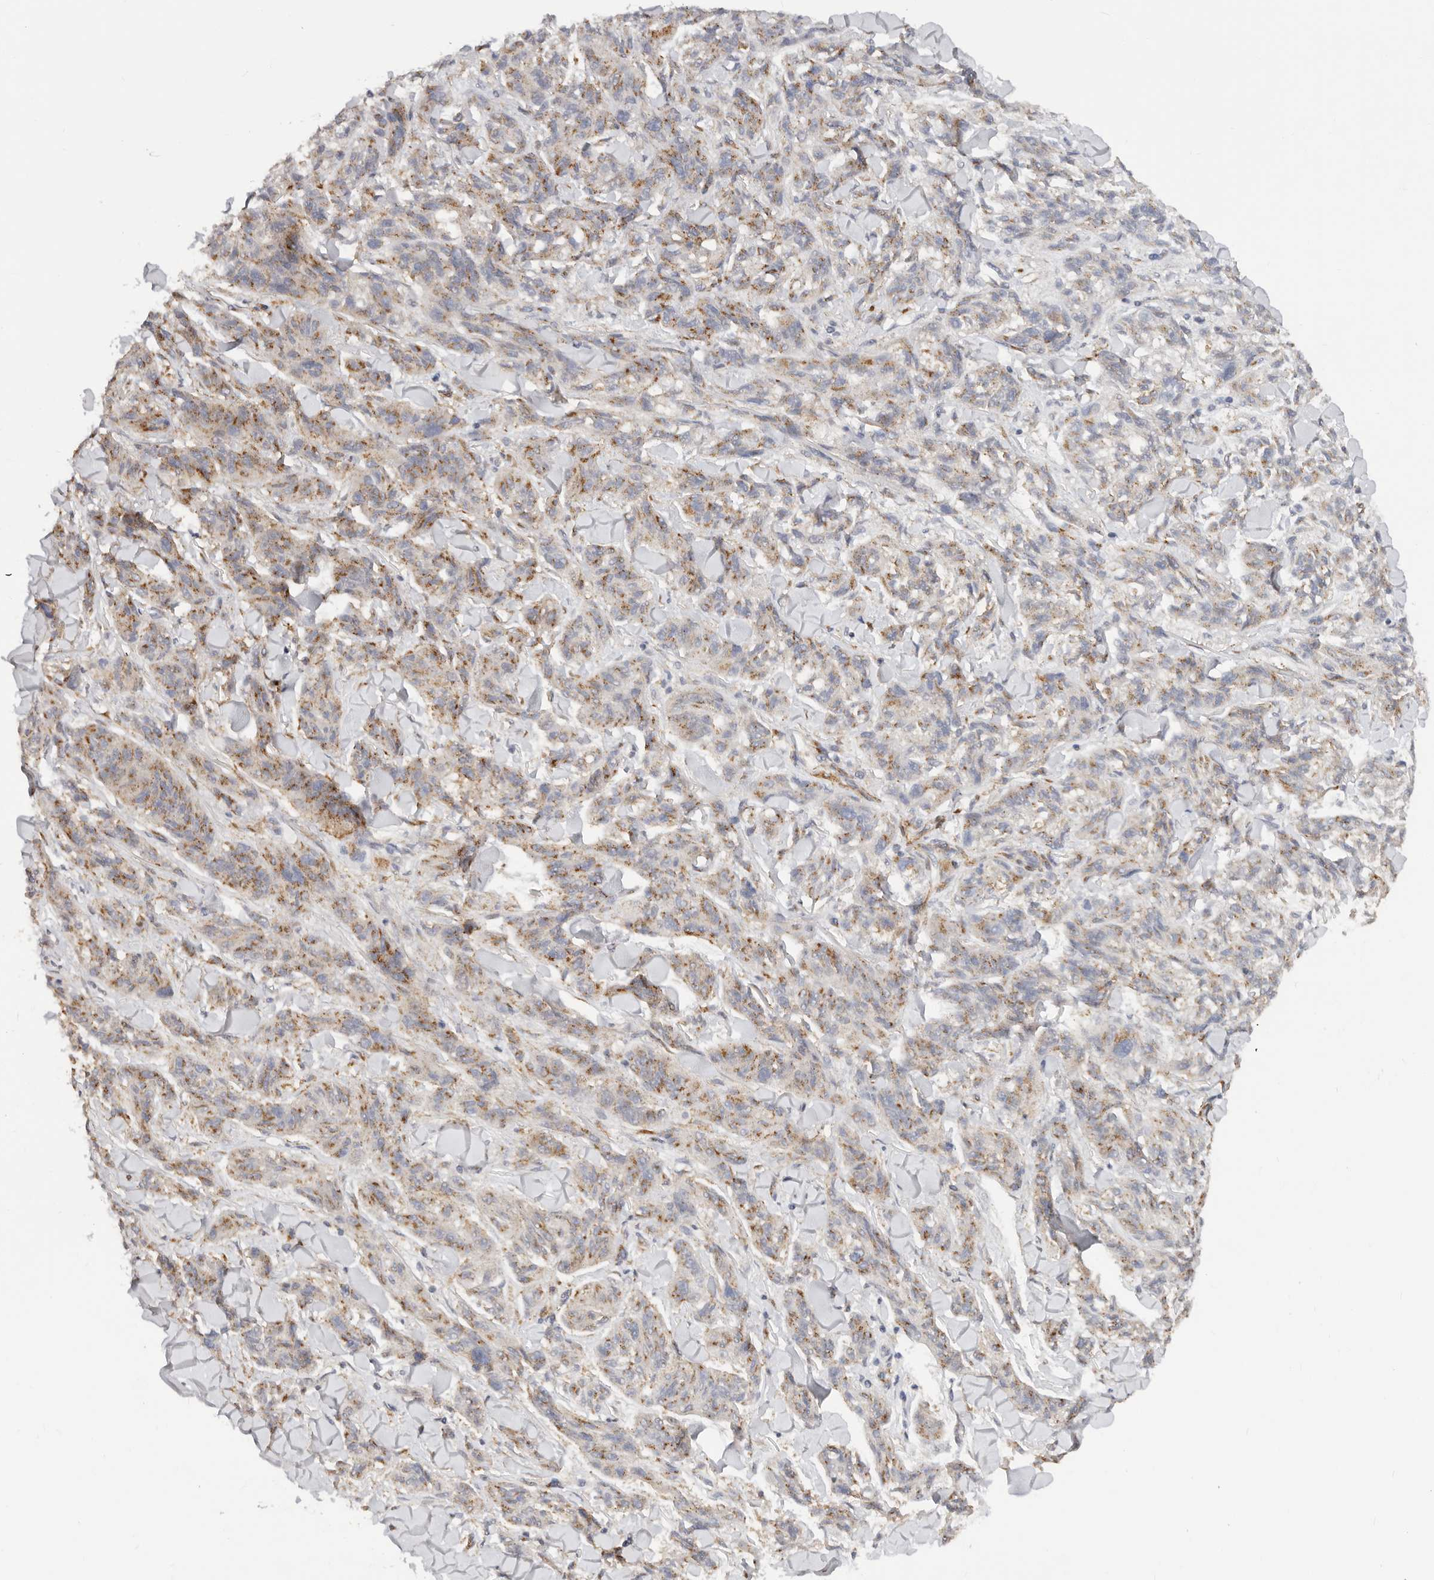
{"staining": {"intensity": "moderate", "quantity": "25%-75%", "location": "cytoplasmic/membranous"}, "tissue": "melanoma", "cell_type": "Tumor cells", "image_type": "cancer", "snomed": [{"axis": "morphology", "description": "Malignant melanoma, NOS"}, {"axis": "topography", "description": "Skin"}], "caption": "Moderate cytoplasmic/membranous protein expression is seen in about 25%-75% of tumor cells in melanoma.", "gene": "RABAC1", "patient": {"sex": "male", "age": 53}}